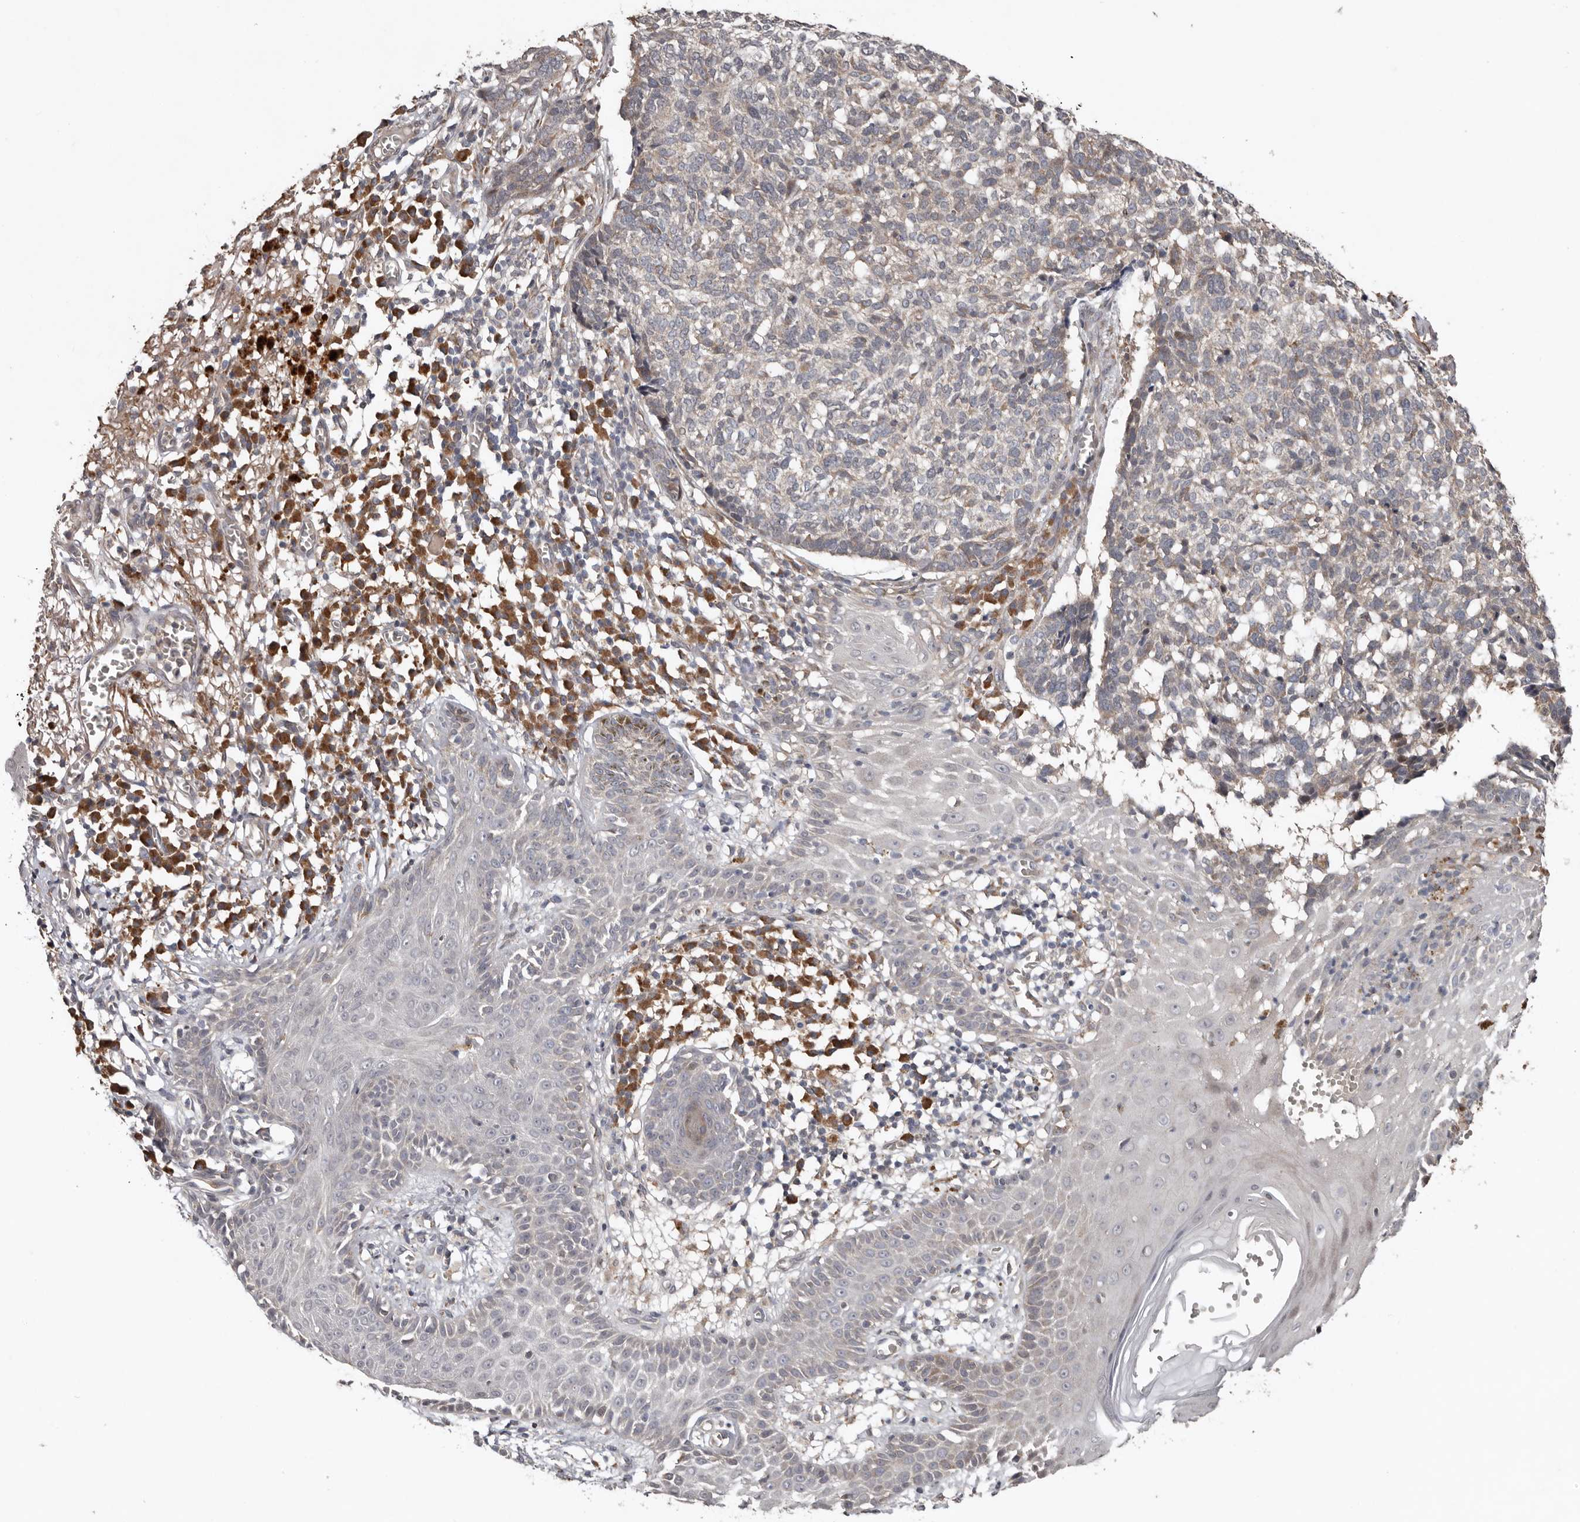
{"staining": {"intensity": "negative", "quantity": "none", "location": "none"}, "tissue": "skin cancer", "cell_type": "Tumor cells", "image_type": "cancer", "snomed": [{"axis": "morphology", "description": "Basal cell carcinoma"}, {"axis": "topography", "description": "Skin"}], "caption": "Basal cell carcinoma (skin) was stained to show a protein in brown. There is no significant positivity in tumor cells.", "gene": "CHML", "patient": {"sex": "male", "age": 85}}